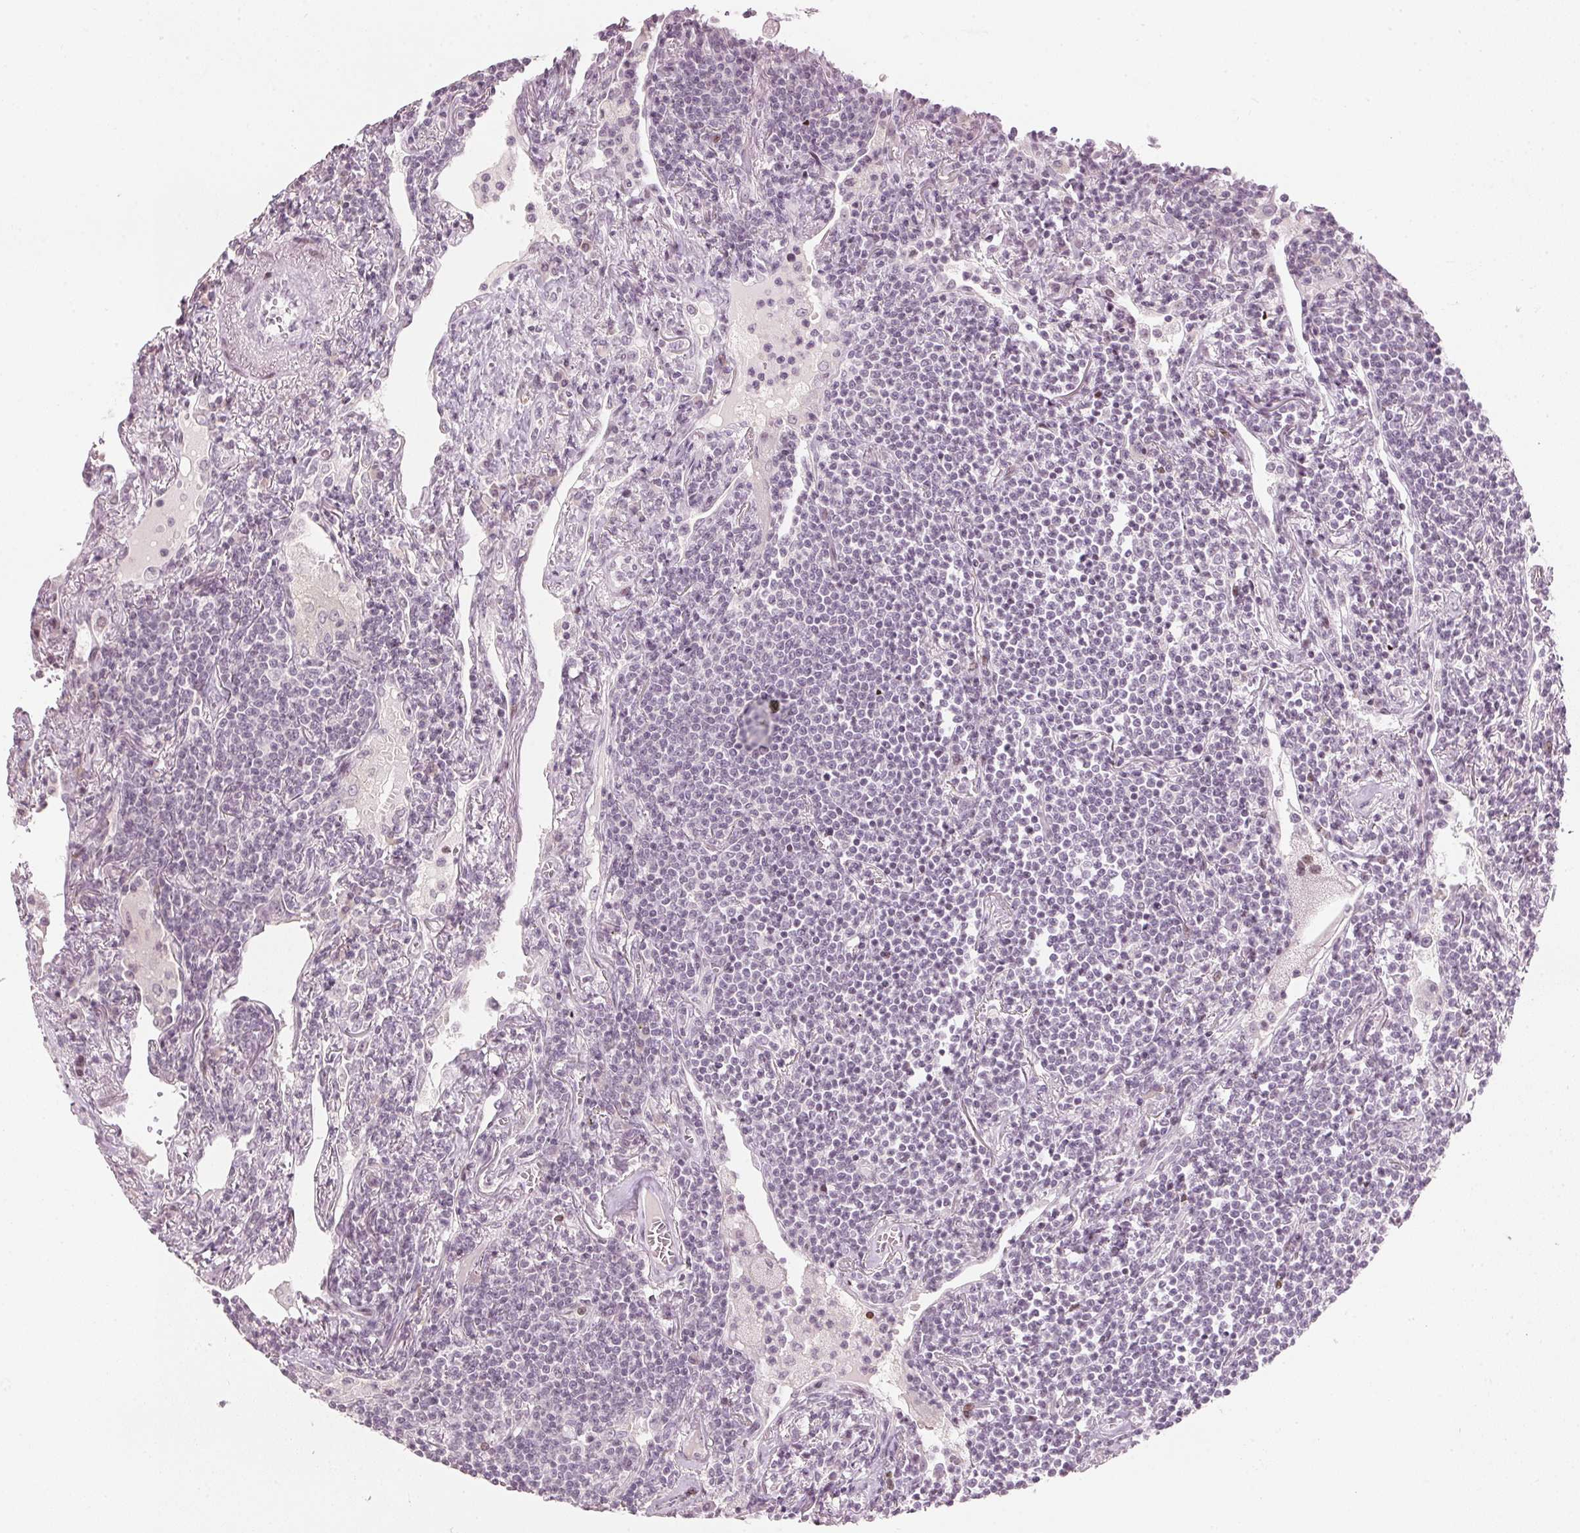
{"staining": {"intensity": "negative", "quantity": "none", "location": "none"}, "tissue": "lymphoma", "cell_type": "Tumor cells", "image_type": "cancer", "snomed": [{"axis": "morphology", "description": "Malignant lymphoma, non-Hodgkin's type, Low grade"}, {"axis": "topography", "description": "Lung"}], "caption": "Immunohistochemistry (IHC) histopathology image of lymphoma stained for a protein (brown), which demonstrates no staining in tumor cells.", "gene": "SFRP4", "patient": {"sex": "female", "age": 71}}